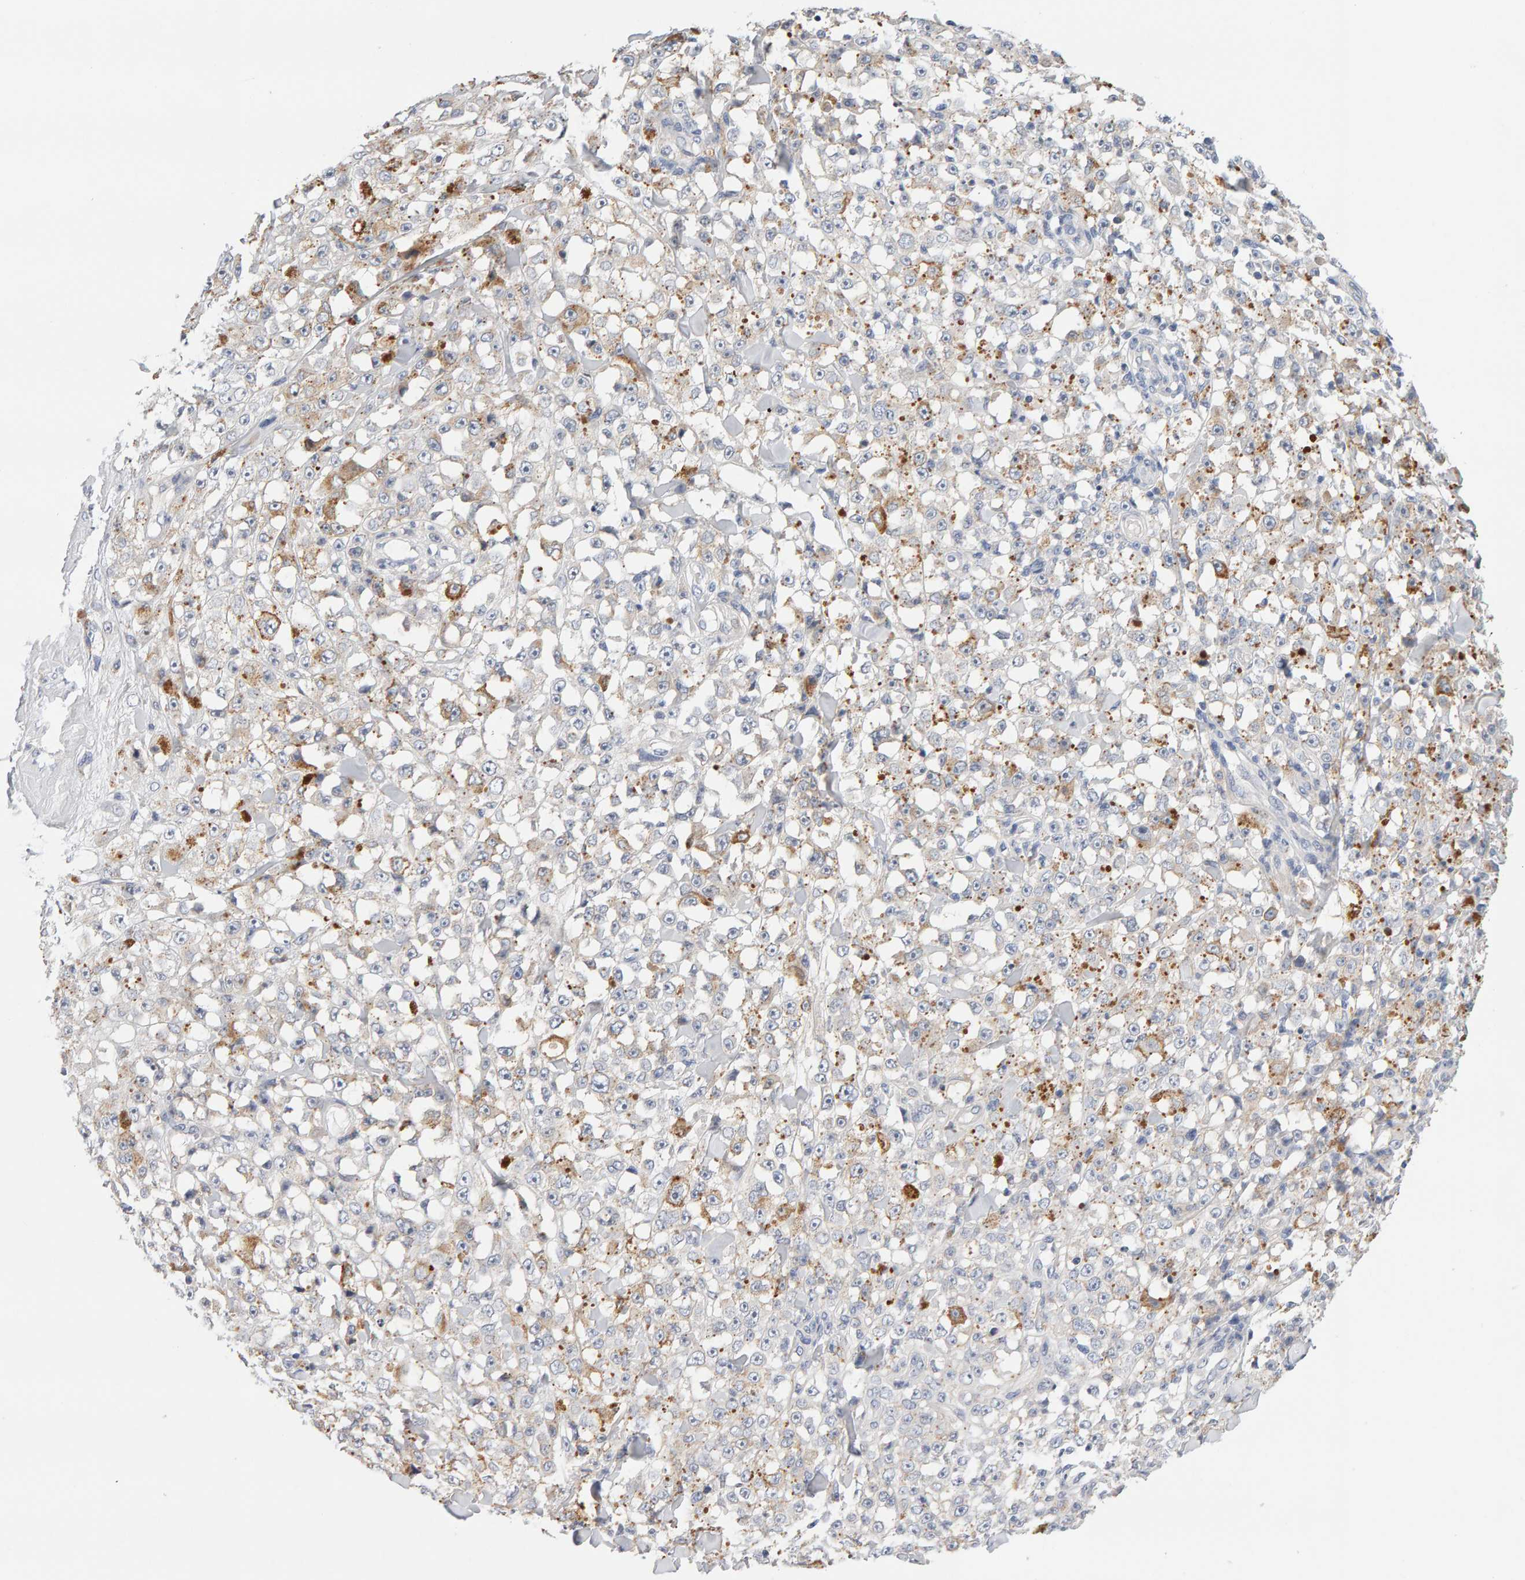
{"staining": {"intensity": "negative", "quantity": "none", "location": "none"}, "tissue": "melanoma", "cell_type": "Tumor cells", "image_type": "cancer", "snomed": [{"axis": "morphology", "description": "Malignant melanoma, NOS"}, {"axis": "topography", "description": "Skin"}], "caption": "Immunohistochemical staining of human malignant melanoma reveals no significant expression in tumor cells. (DAB IHC, high magnification).", "gene": "METRNL", "patient": {"sex": "female", "age": 82}}